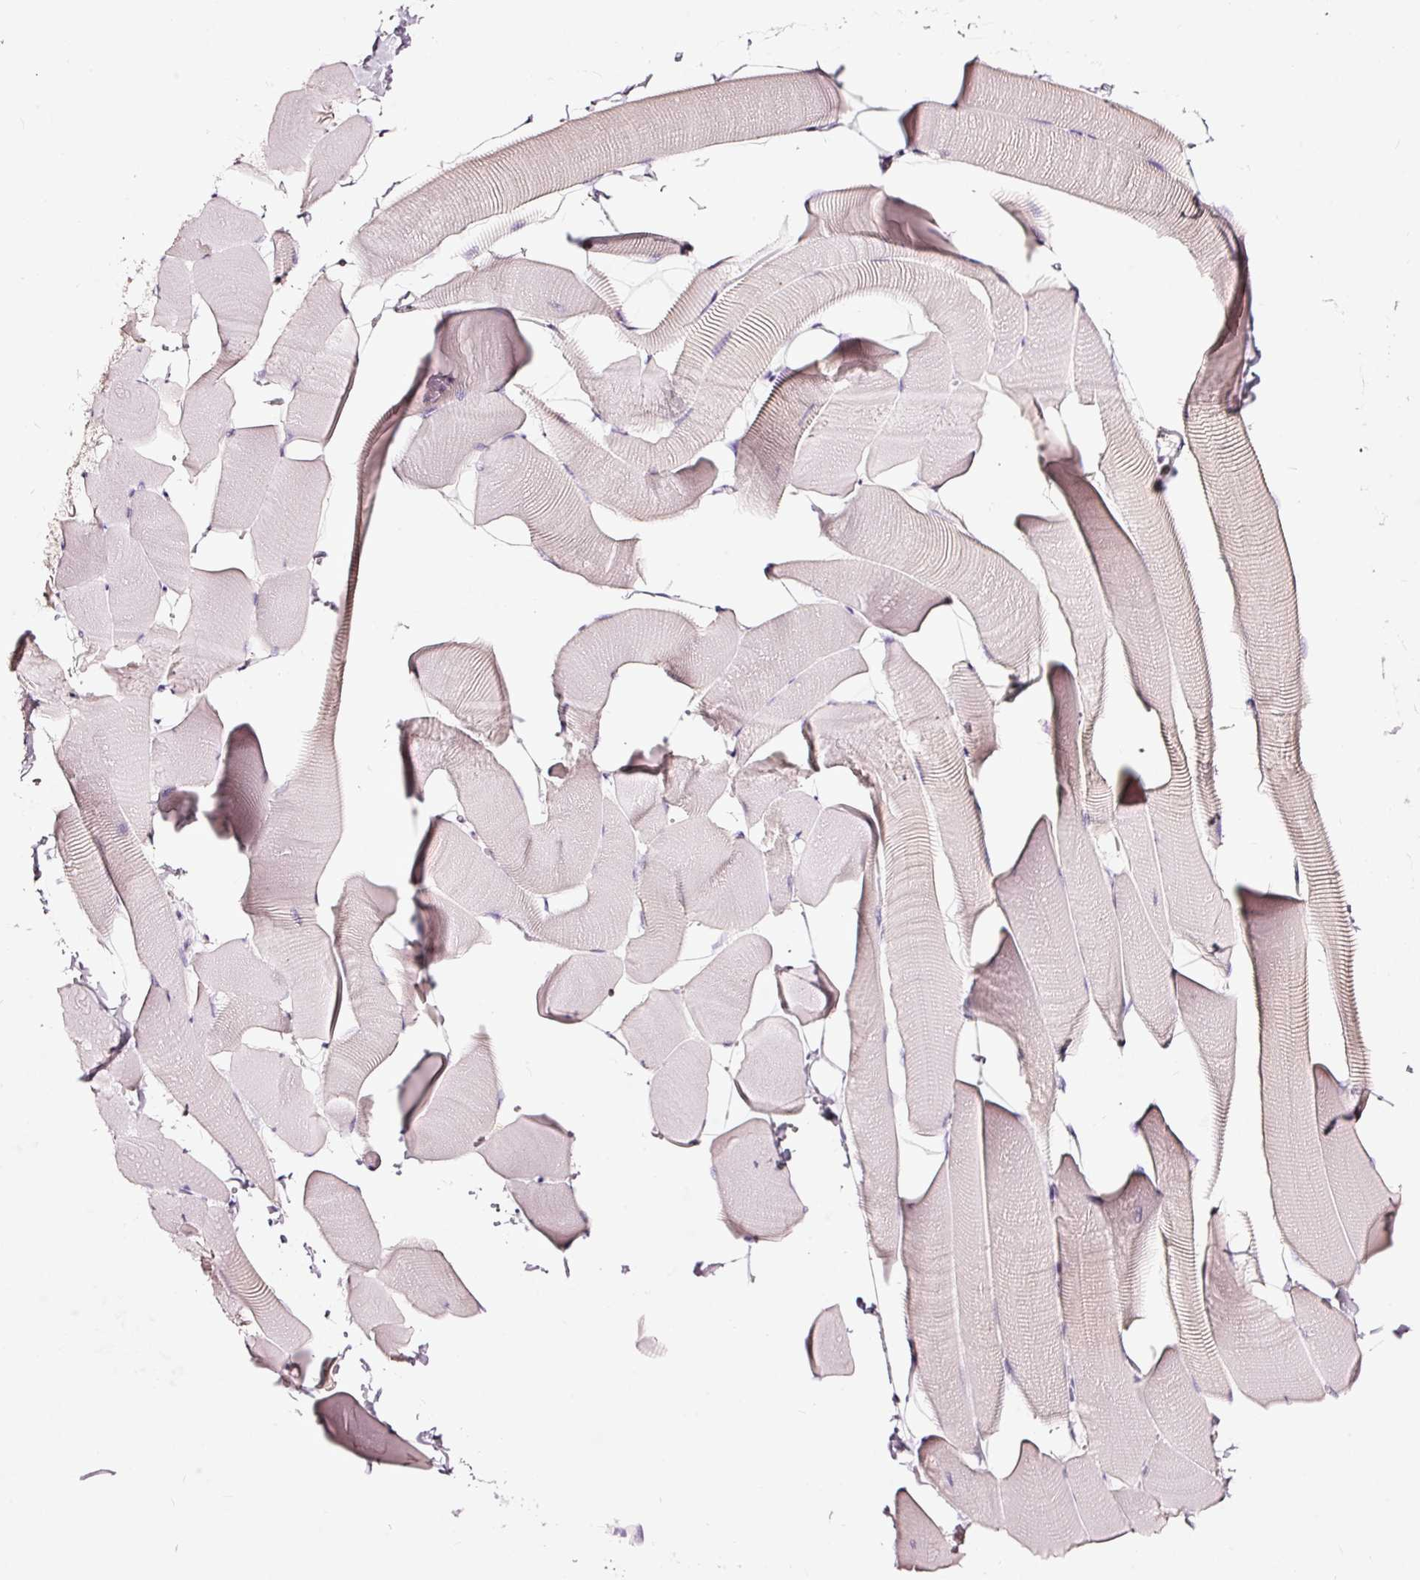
{"staining": {"intensity": "weak", "quantity": "<25%", "location": "cytoplasmic/membranous"}, "tissue": "skeletal muscle", "cell_type": "Myocytes", "image_type": "normal", "snomed": [{"axis": "morphology", "description": "Normal tissue, NOS"}, {"axis": "topography", "description": "Skeletal muscle"}], "caption": "This is an immunohistochemistry (IHC) histopathology image of normal skeletal muscle. There is no positivity in myocytes.", "gene": "LAMP3", "patient": {"sex": "male", "age": 25}}